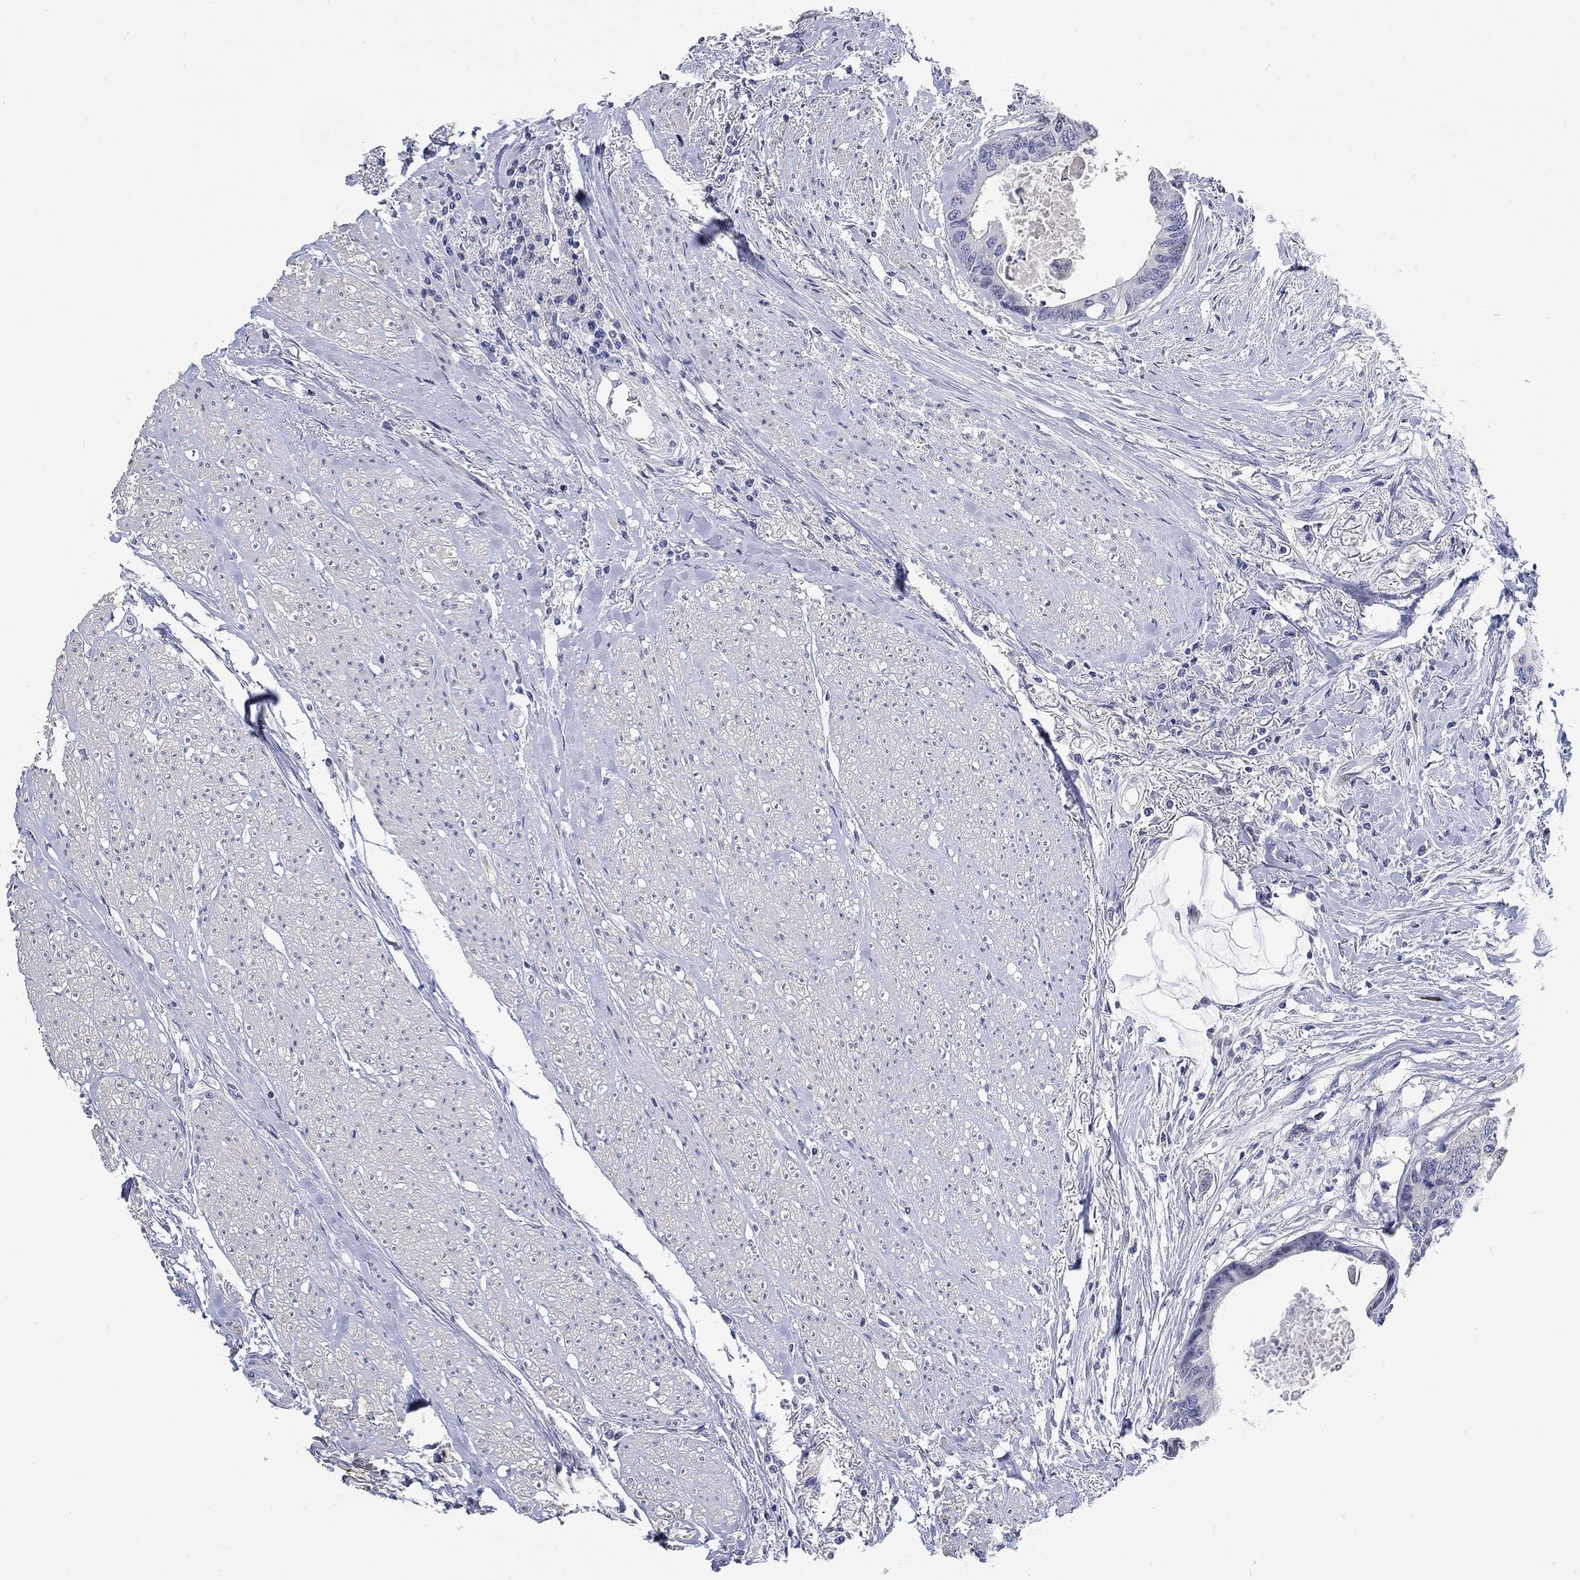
{"staining": {"intensity": "negative", "quantity": "none", "location": "none"}, "tissue": "colorectal cancer", "cell_type": "Tumor cells", "image_type": "cancer", "snomed": [{"axis": "morphology", "description": "Adenocarcinoma, NOS"}, {"axis": "topography", "description": "Rectum"}], "caption": "Tumor cells show no significant protein positivity in colorectal cancer. The staining was performed using DAB to visualize the protein expression in brown, while the nuclei were stained in blue with hematoxylin (Magnification: 20x).", "gene": "PNMA5", "patient": {"sex": "male", "age": 59}}